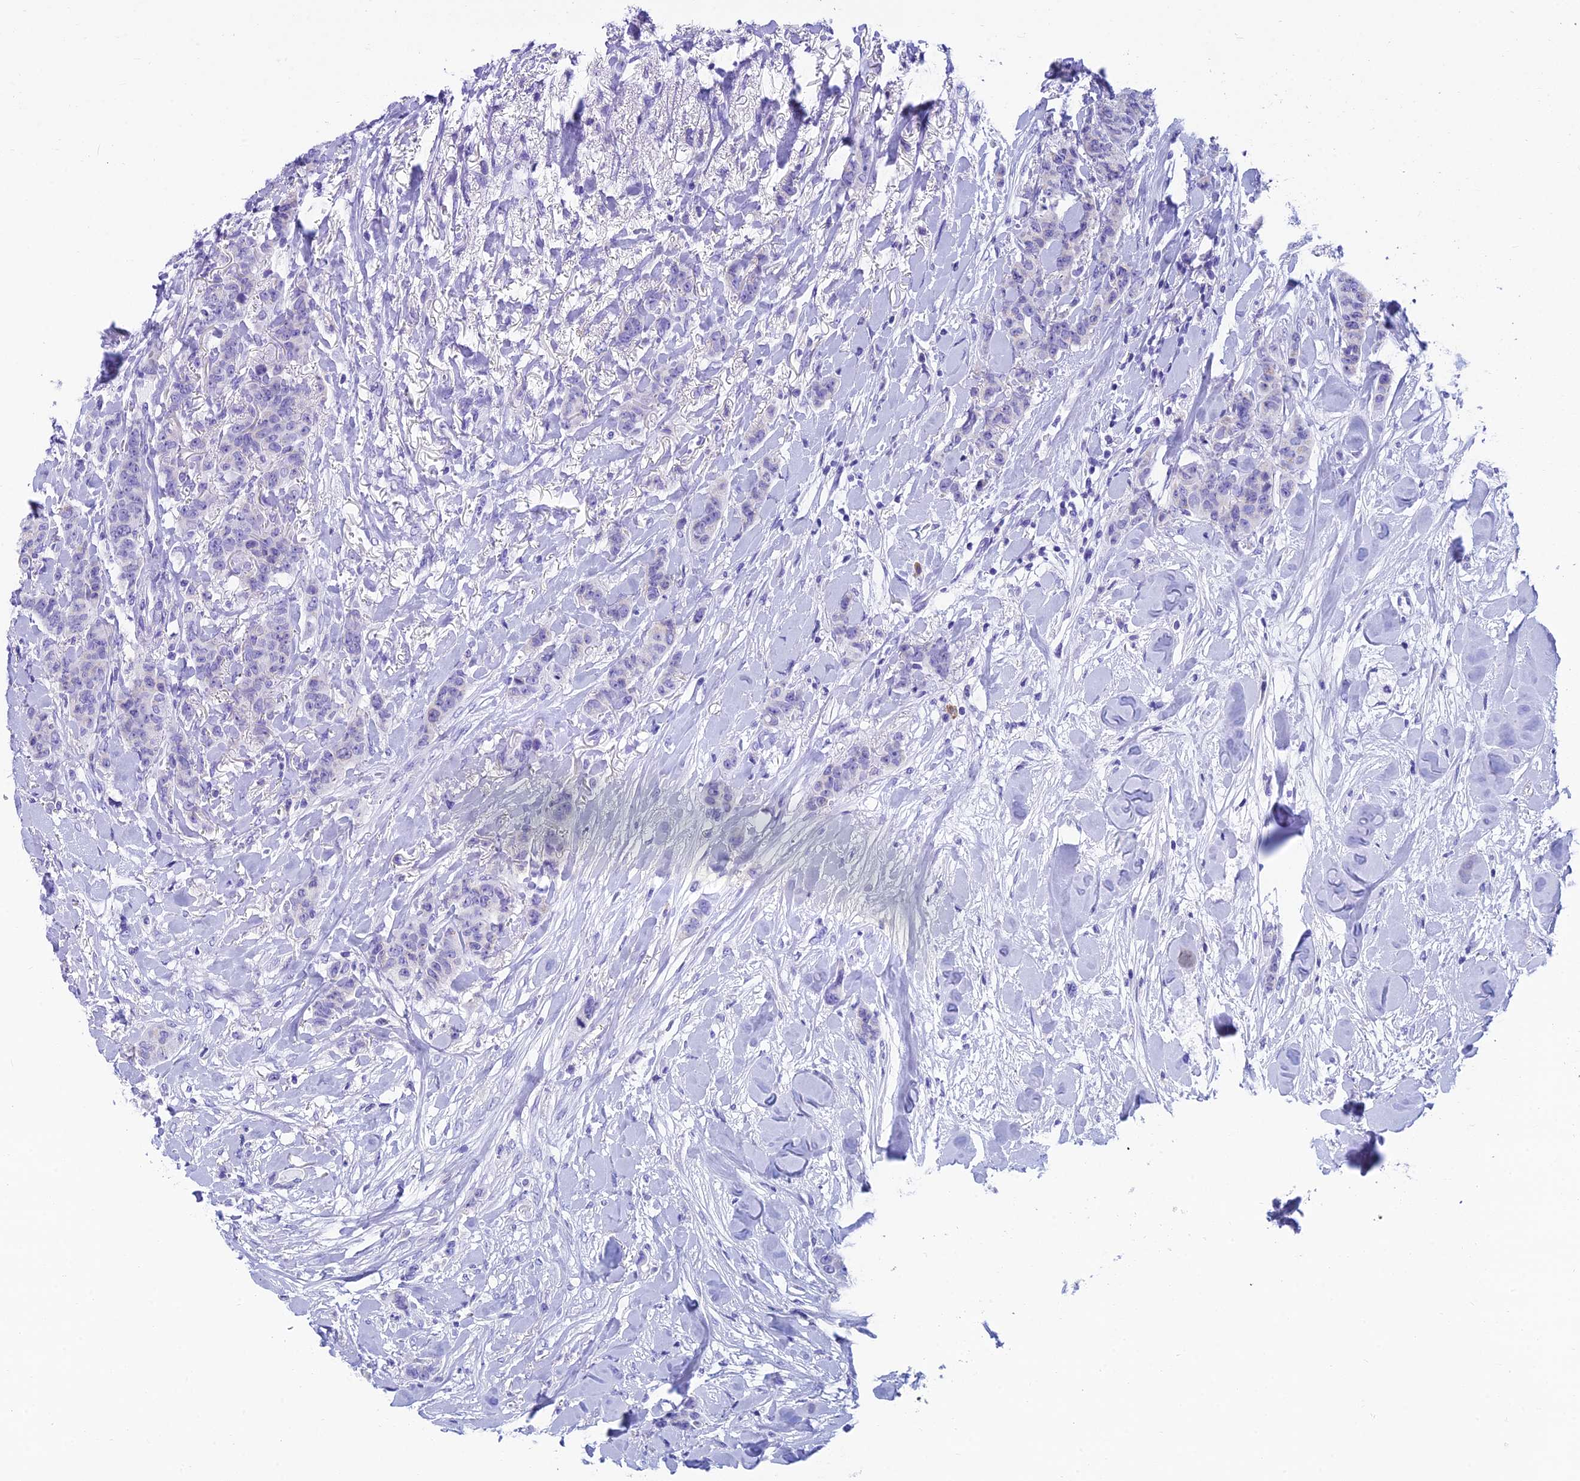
{"staining": {"intensity": "negative", "quantity": "none", "location": "none"}, "tissue": "breast cancer", "cell_type": "Tumor cells", "image_type": "cancer", "snomed": [{"axis": "morphology", "description": "Duct carcinoma"}, {"axis": "topography", "description": "Breast"}], "caption": "This is a micrograph of immunohistochemistry (IHC) staining of breast cancer, which shows no positivity in tumor cells.", "gene": "REEP4", "patient": {"sex": "female", "age": 40}}